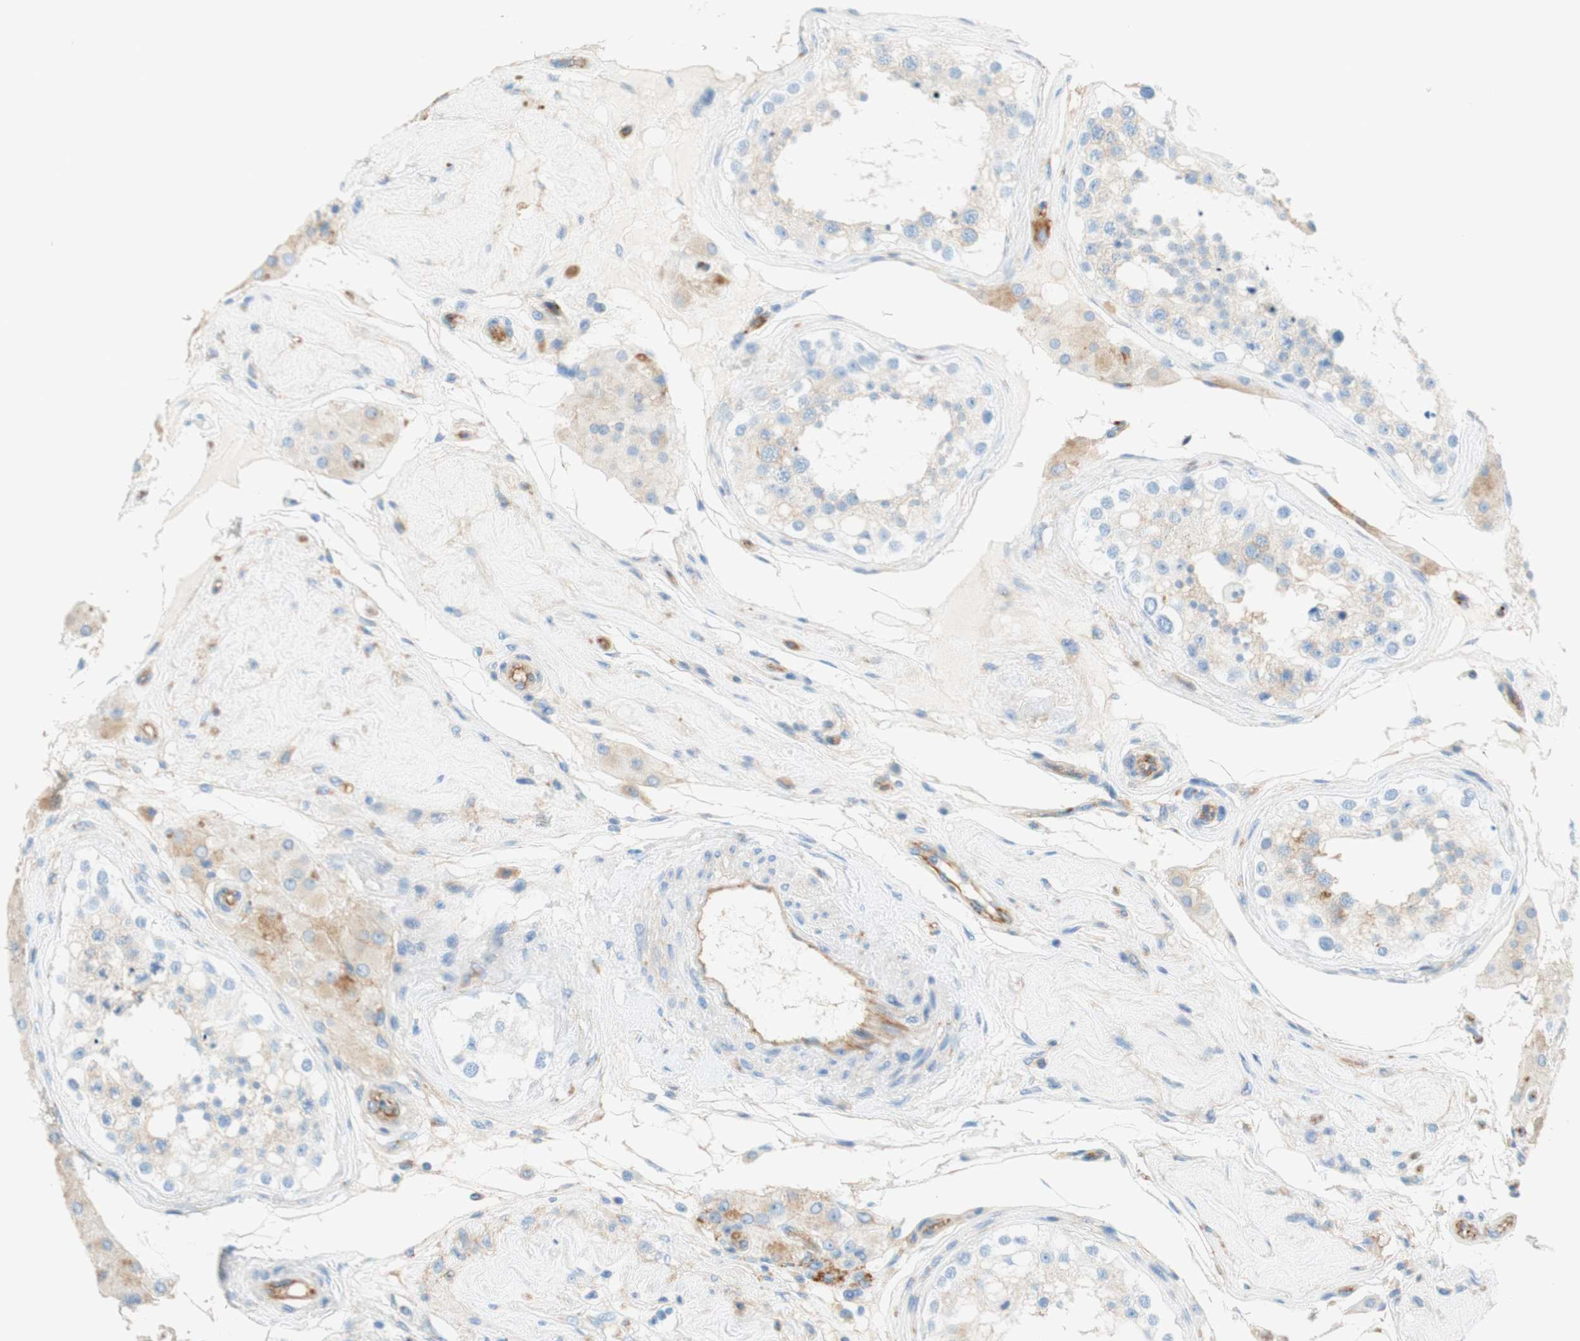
{"staining": {"intensity": "weak", "quantity": "<25%", "location": "cytoplasmic/membranous"}, "tissue": "testis", "cell_type": "Cells in seminiferous ducts", "image_type": "normal", "snomed": [{"axis": "morphology", "description": "Normal tissue, NOS"}, {"axis": "topography", "description": "Testis"}], "caption": "Immunohistochemistry histopathology image of normal testis: testis stained with DAB exhibits no significant protein positivity in cells in seminiferous ducts.", "gene": "STOM", "patient": {"sex": "male", "age": 68}}